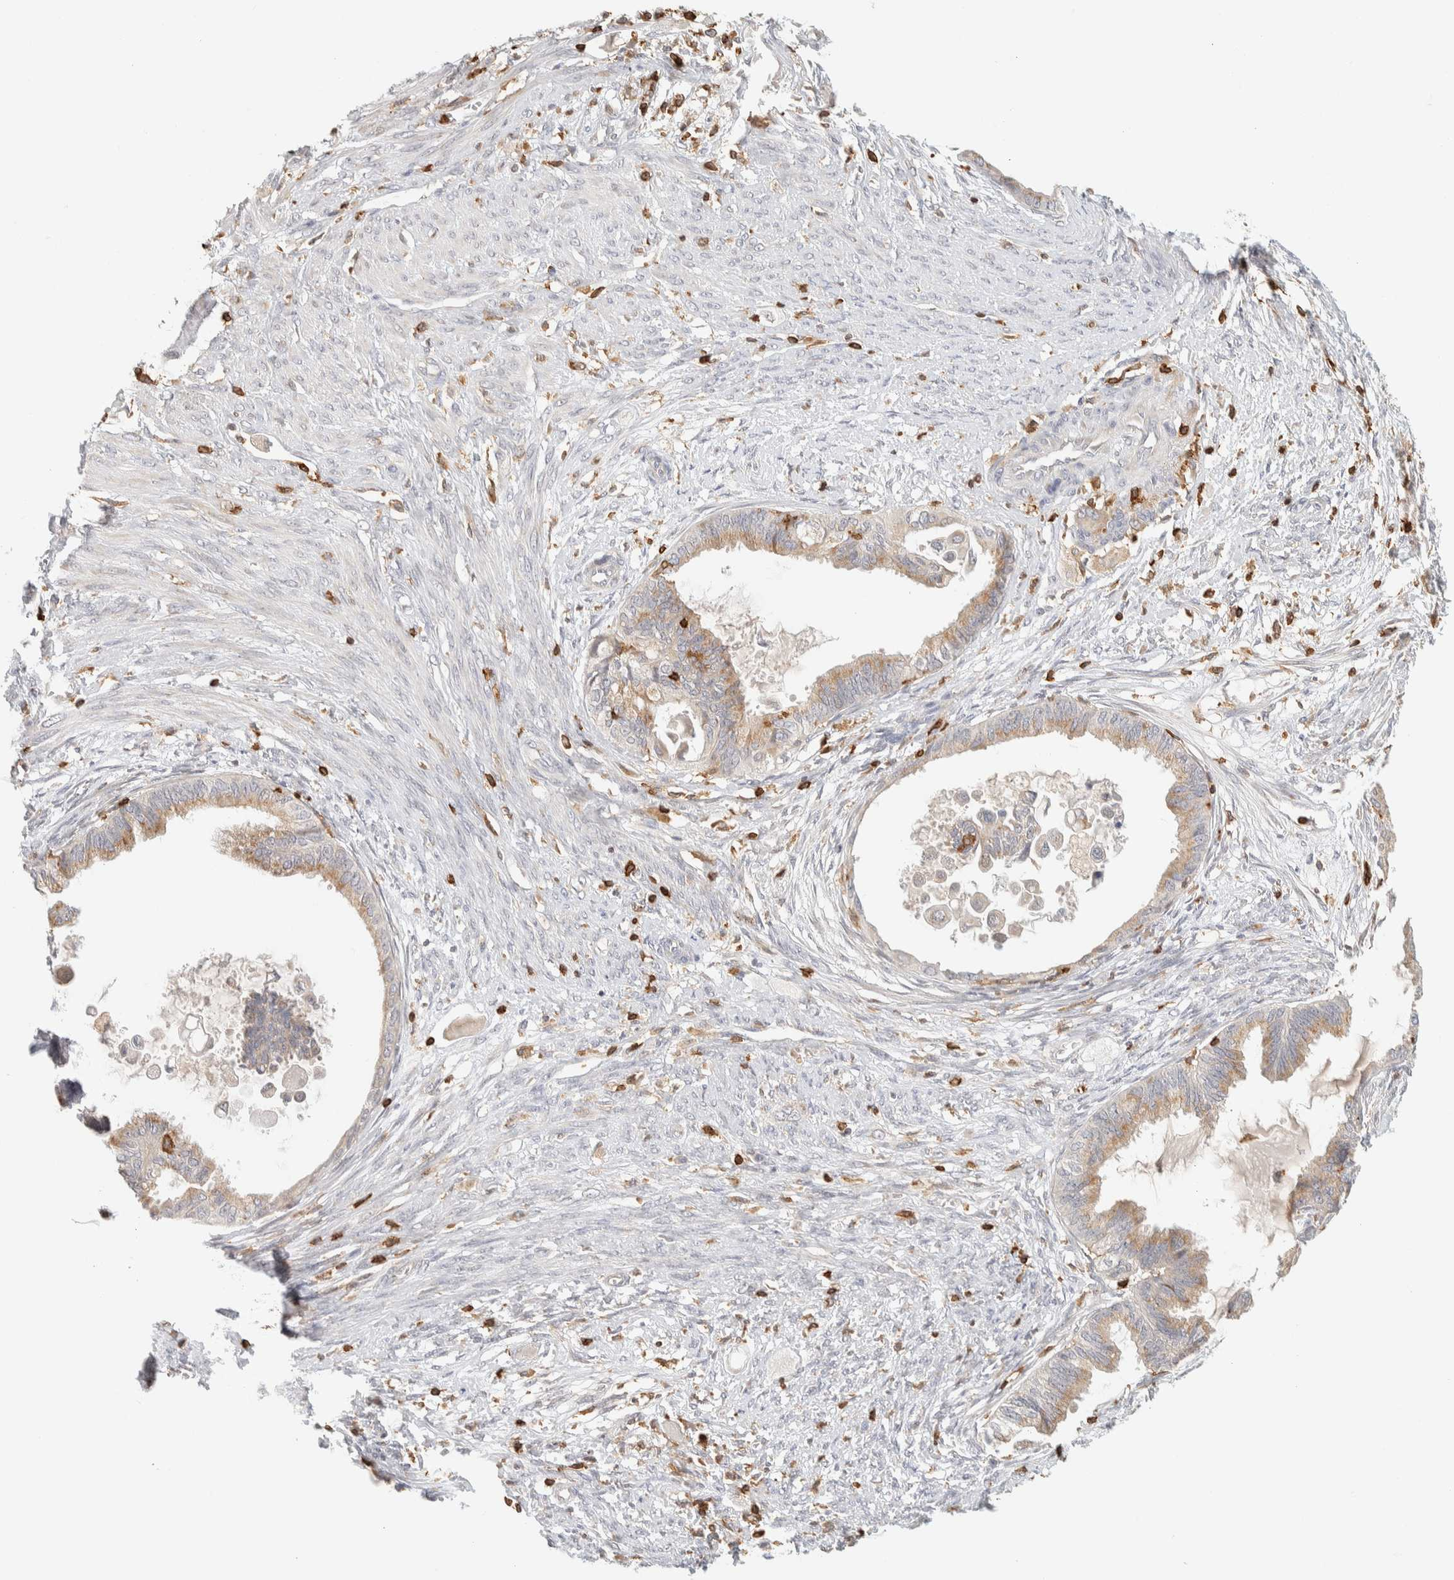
{"staining": {"intensity": "moderate", "quantity": ">75%", "location": "cytoplasmic/membranous"}, "tissue": "cervical cancer", "cell_type": "Tumor cells", "image_type": "cancer", "snomed": [{"axis": "morphology", "description": "Normal tissue, NOS"}, {"axis": "morphology", "description": "Adenocarcinoma, NOS"}, {"axis": "topography", "description": "Cervix"}, {"axis": "topography", "description": "Endometrium"}], "caption": "Immunohistochemical staining of cervical adenocarcinoma displays medium levels of moderate cytoplasmic/membranous protein expression in approximately >75% of tumor cells.", "gene": "RUNDC1", "patient": {"sex": "female", "age": 86}}